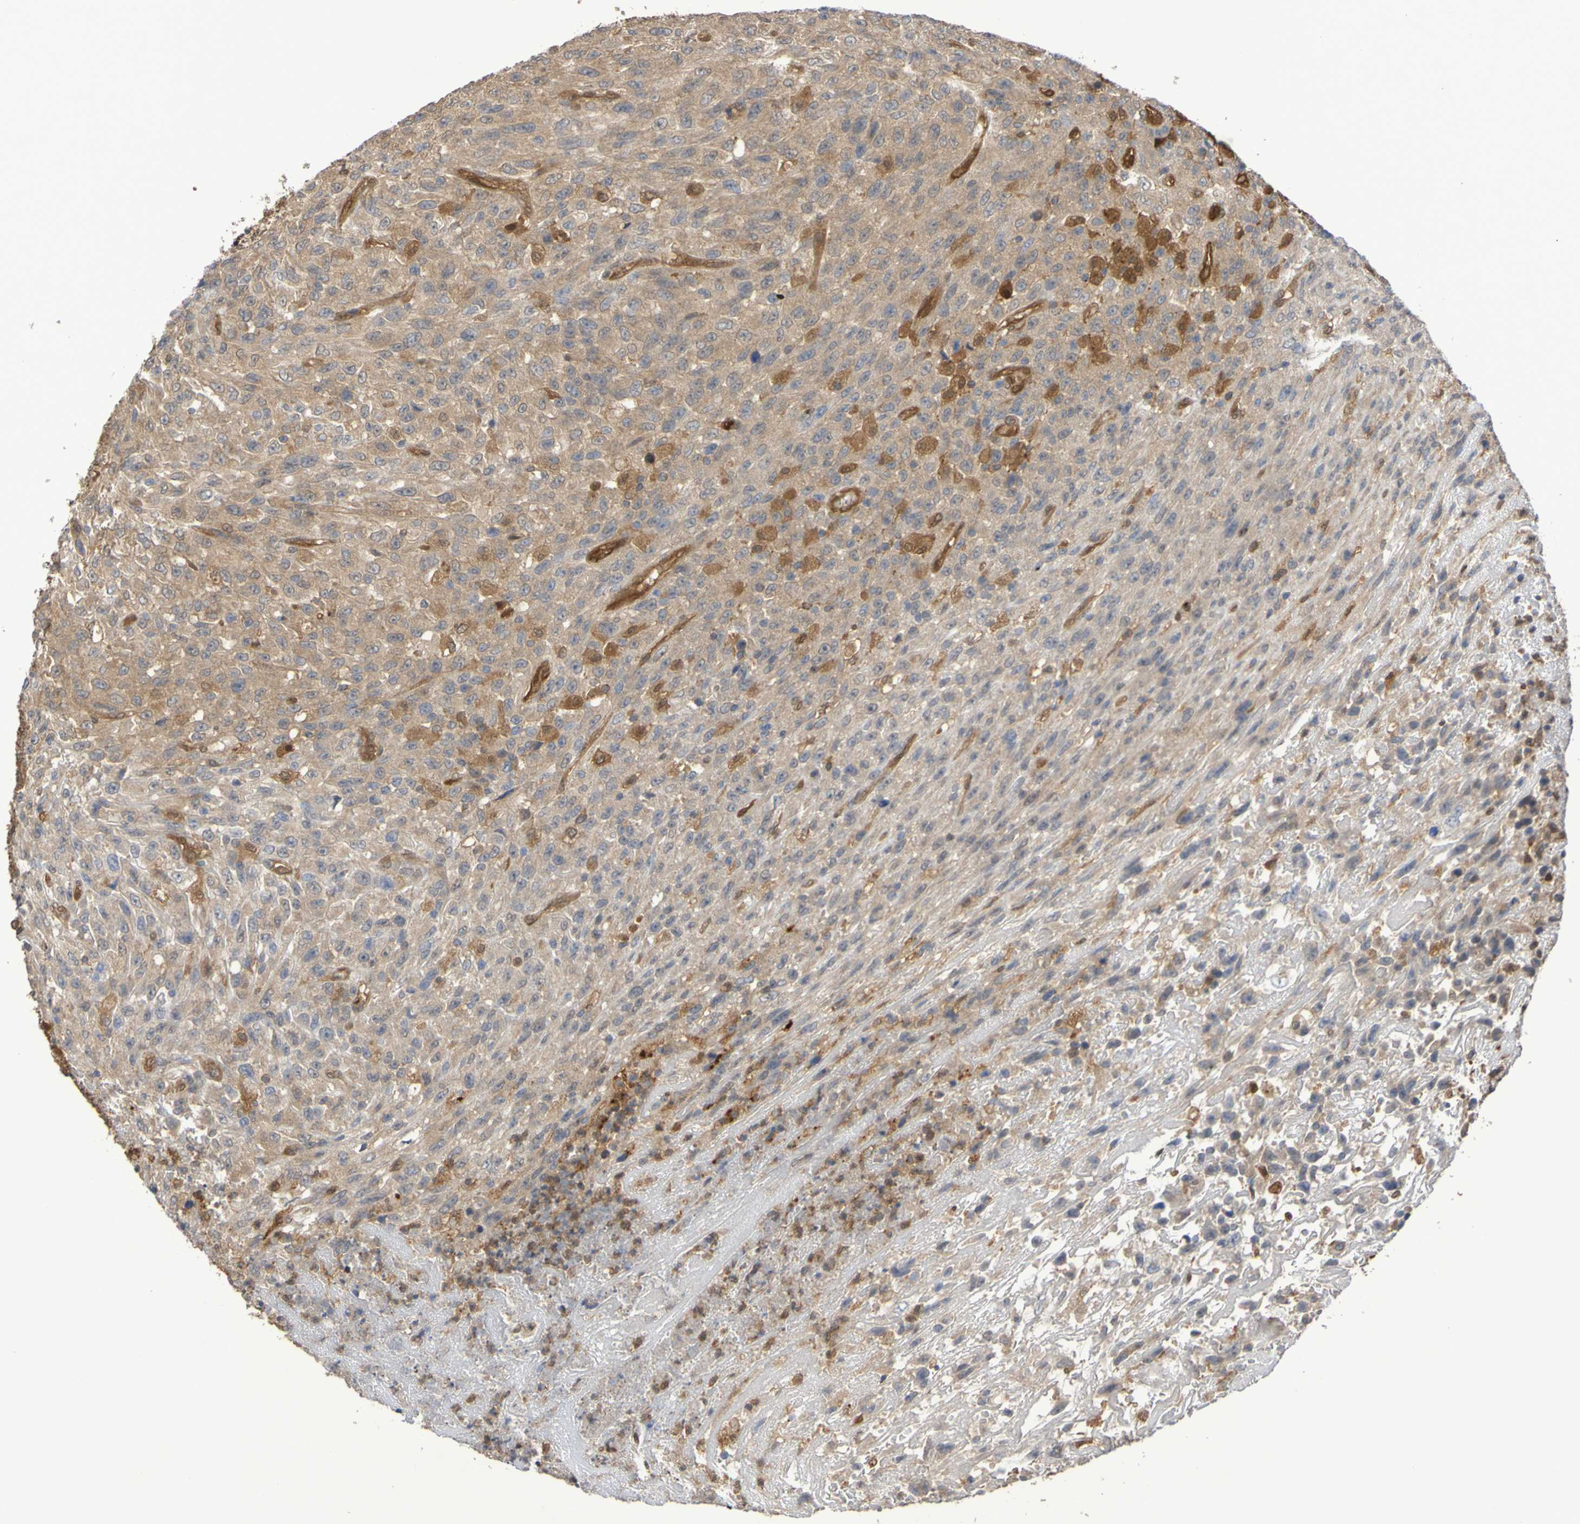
{"staining": {"intensity": "moderate", "quantity": "25%-75%", "location": "cytoplasmic/membranous"}, "tissue": "urothelial cancer", "cell_type": "Tumor cells", "image_type": "cancer", "snomed": [{"axis": "morphology", "description": "Urothelial carcinoma, High grade"}, {"axis": "topography", "description": "Urinary bladder"}], "caption": "Brown immunohistochemical staining in high-grade urothelial carcinoma shows moderate cytoplasmic/membranous positivity in about 25%-75% of tumor cells. The protein is stained brown, and the nuclei are stained in blue (DAB IHC with brightfield microscopy, high magnification).", "gene": "SERPINB6", "patient": {"sex": "male", "age": 66}}